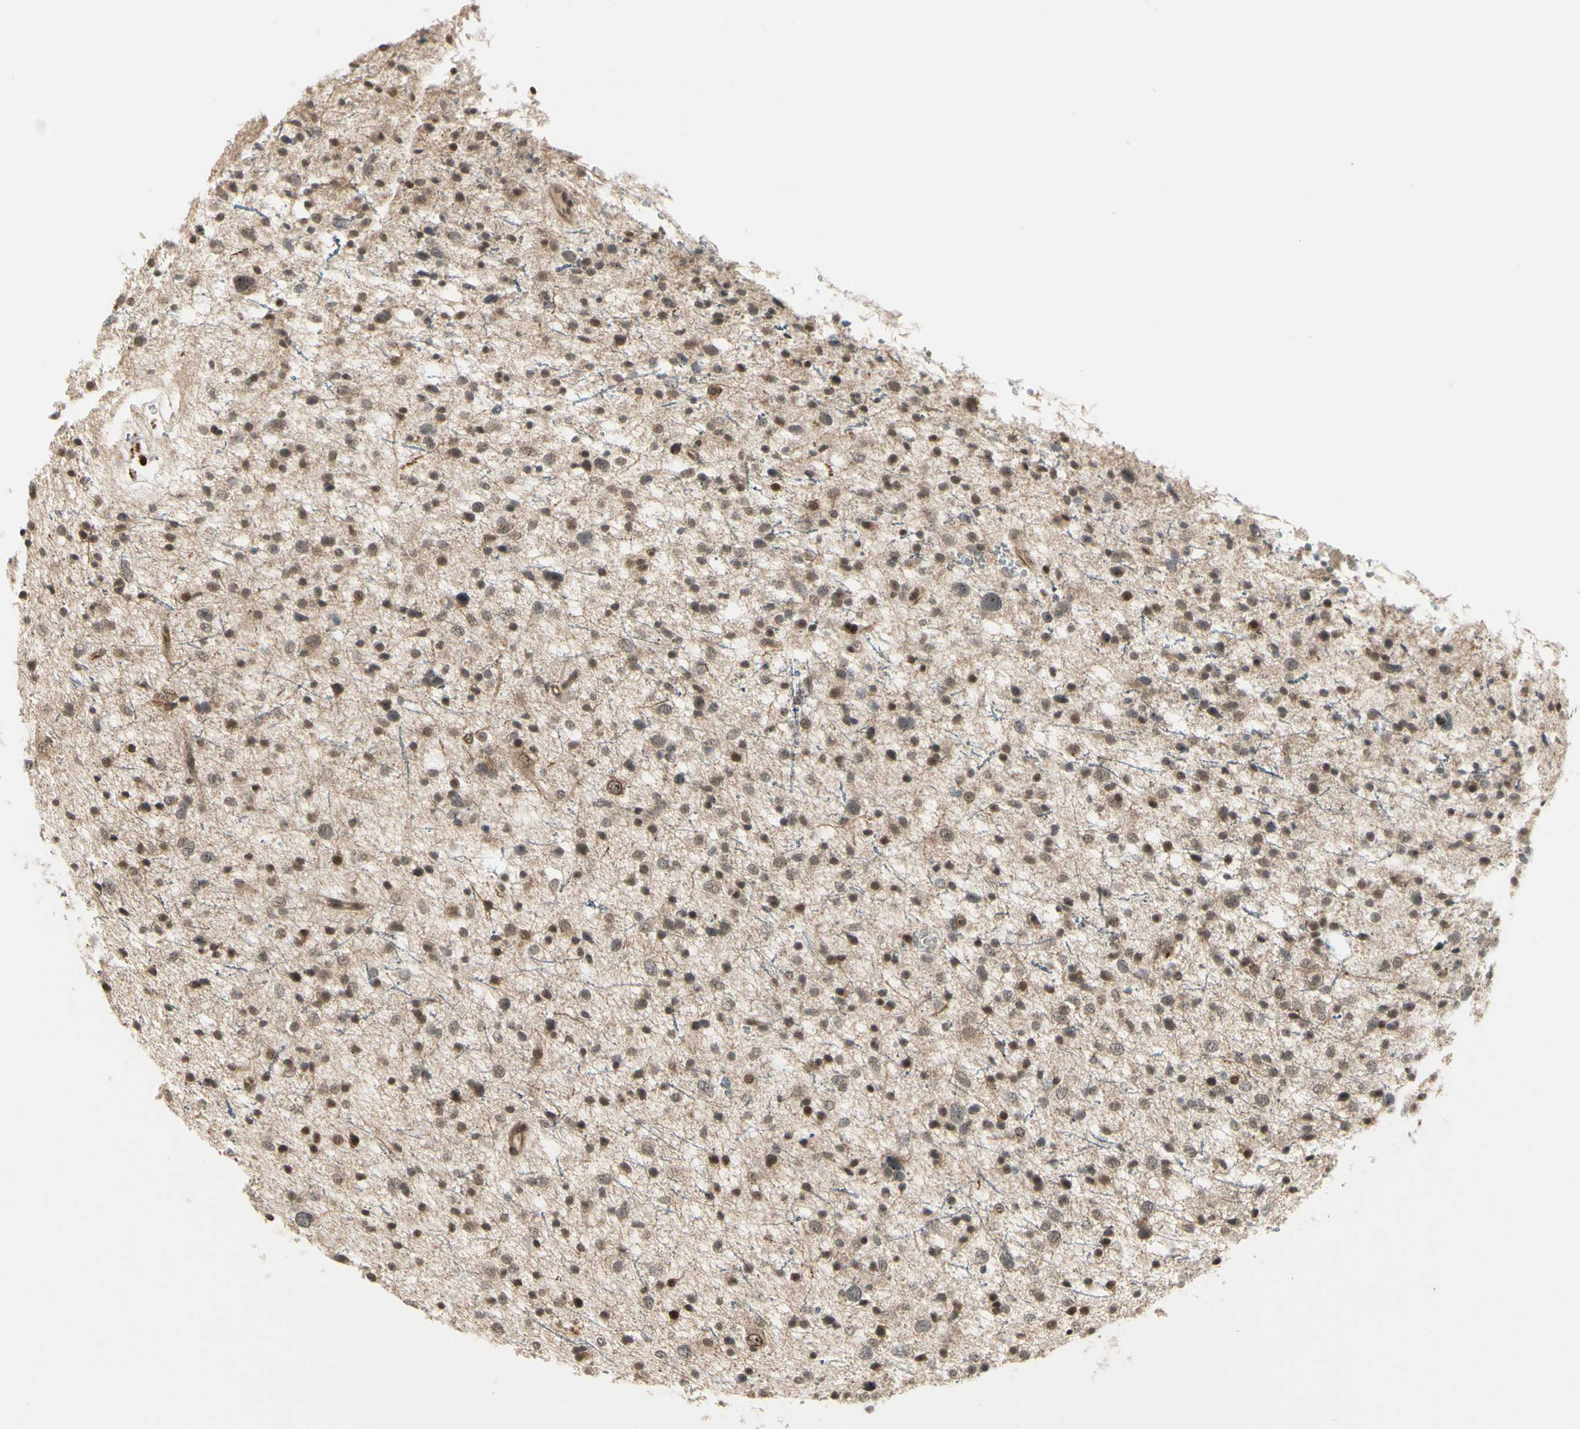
{"staining": {"intensity": "weak", "quantity": "25%-75%", "location": "nuclear"}, "tissue": "glioma", "cell_type": "Tumor cells", "image_type": "cancer", "snomed": [{"axis": "morphology", "description": "Glioma, malignant, Low grade"}, {"axis": "topography", "description": "Brain"}], "caption": "Weak nuclear protein positivity is appreciated in approximately 25%-75% of tumor cells in malignant glioma (low-grade). The staining was performed using DAB (3,3'-diaminobenzidine), with brown indicating positive protein expression. Nuclei are stained blue with hematoxylin.", "gene": "CDK11A", "patient": {"sex": "female", "age": 37}}